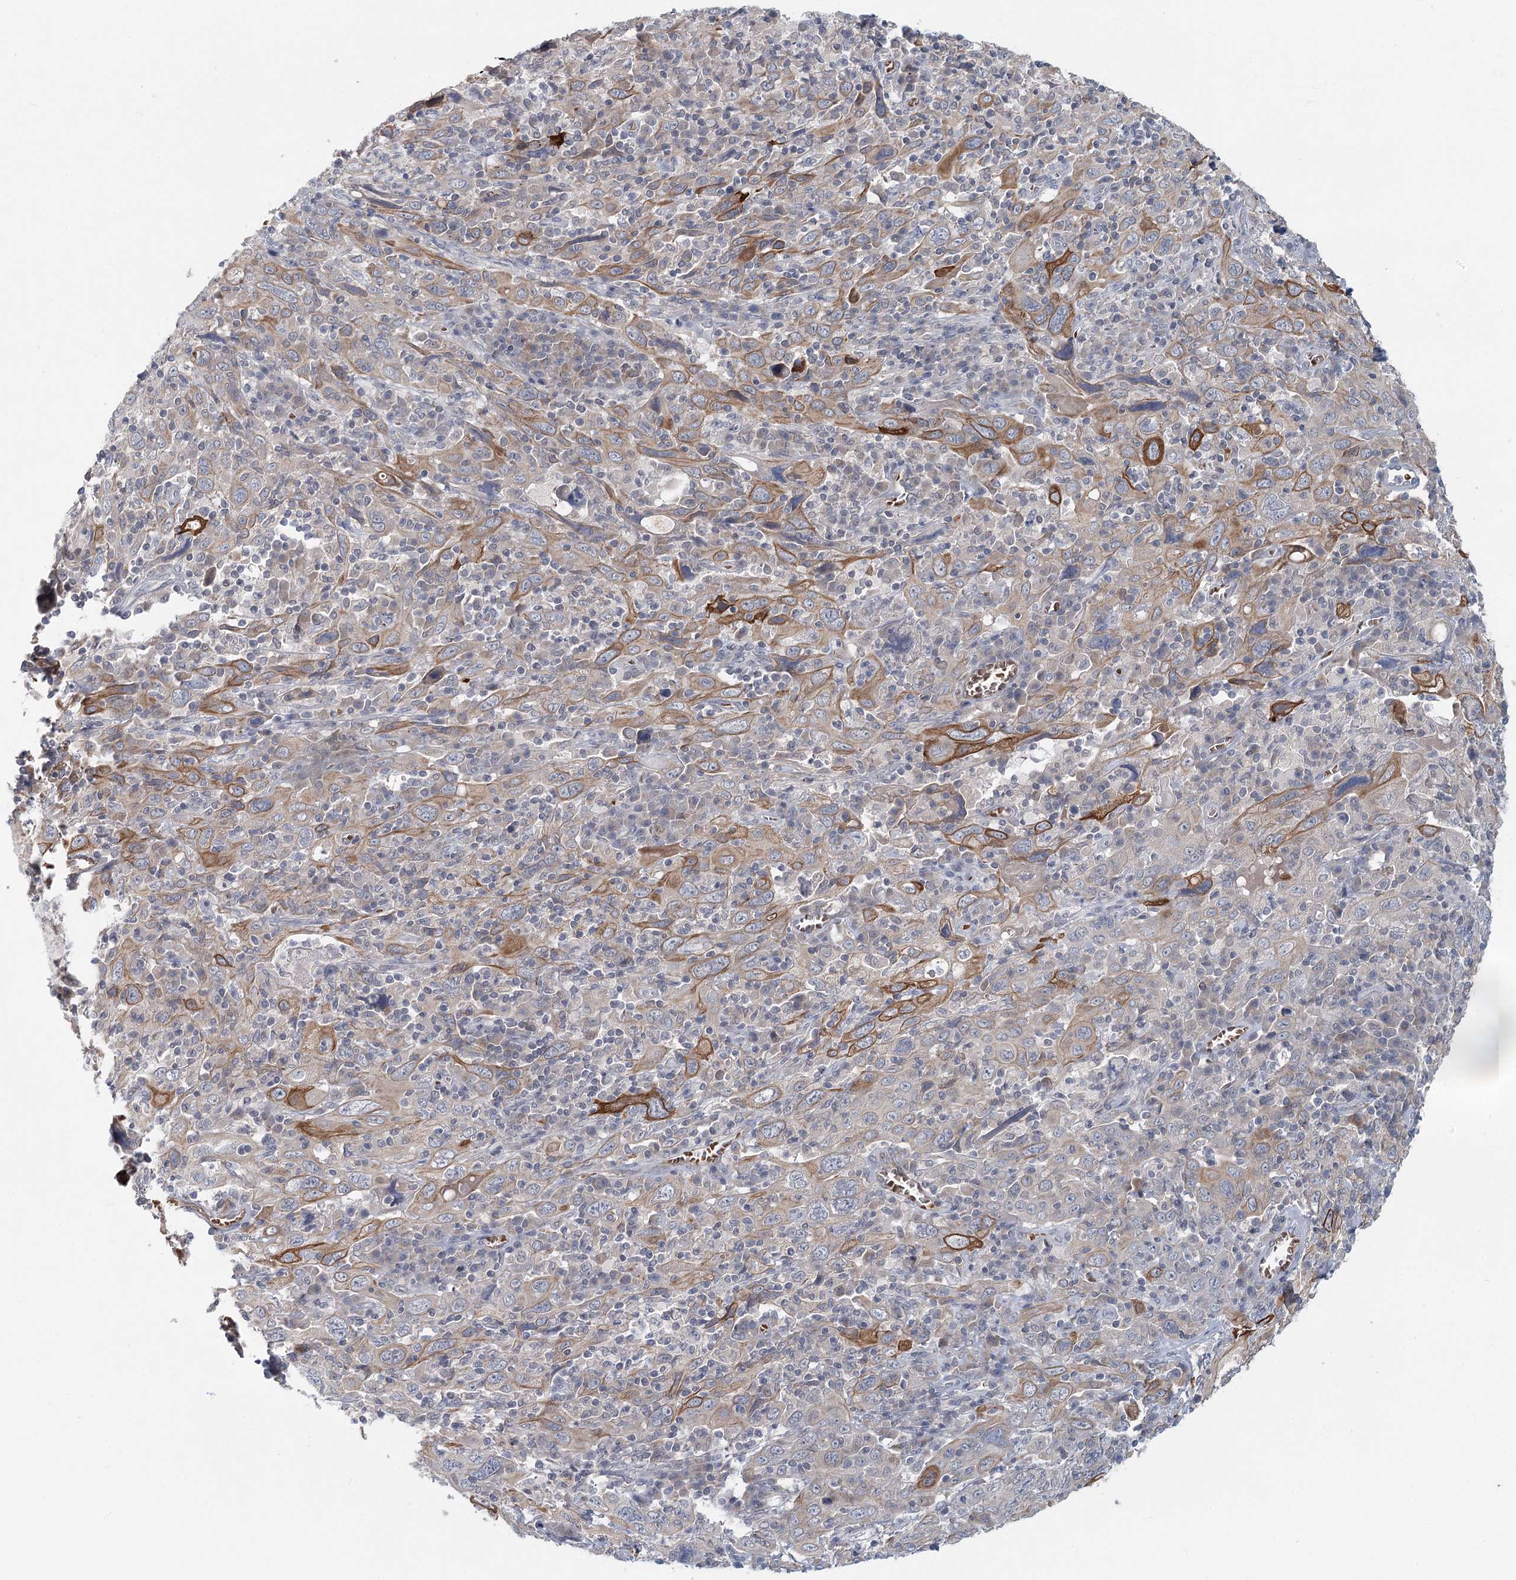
{"staining": {"intensity": "moderate", "quantity": "<25%", "location": "cytoplasmic/membranous"}, "tissue": "cervical cancer", "cell_type": "Tumor cells", "image_type": "cancer", "snomed": [{"axis": "morphology", "description": "Squamous cell carcinoma, NOS"}, {"axis": "topography", "description": "Cervix"}], "caption": "Immunohistochemical staining of squamous cell carcinoma (cervical) reveals low levels of moderate cytoplasmic/membranous protein expression in about <25% of tumor cells.", "gene": "FBXO7", "patient": {"sex": "female", "age": 46}}